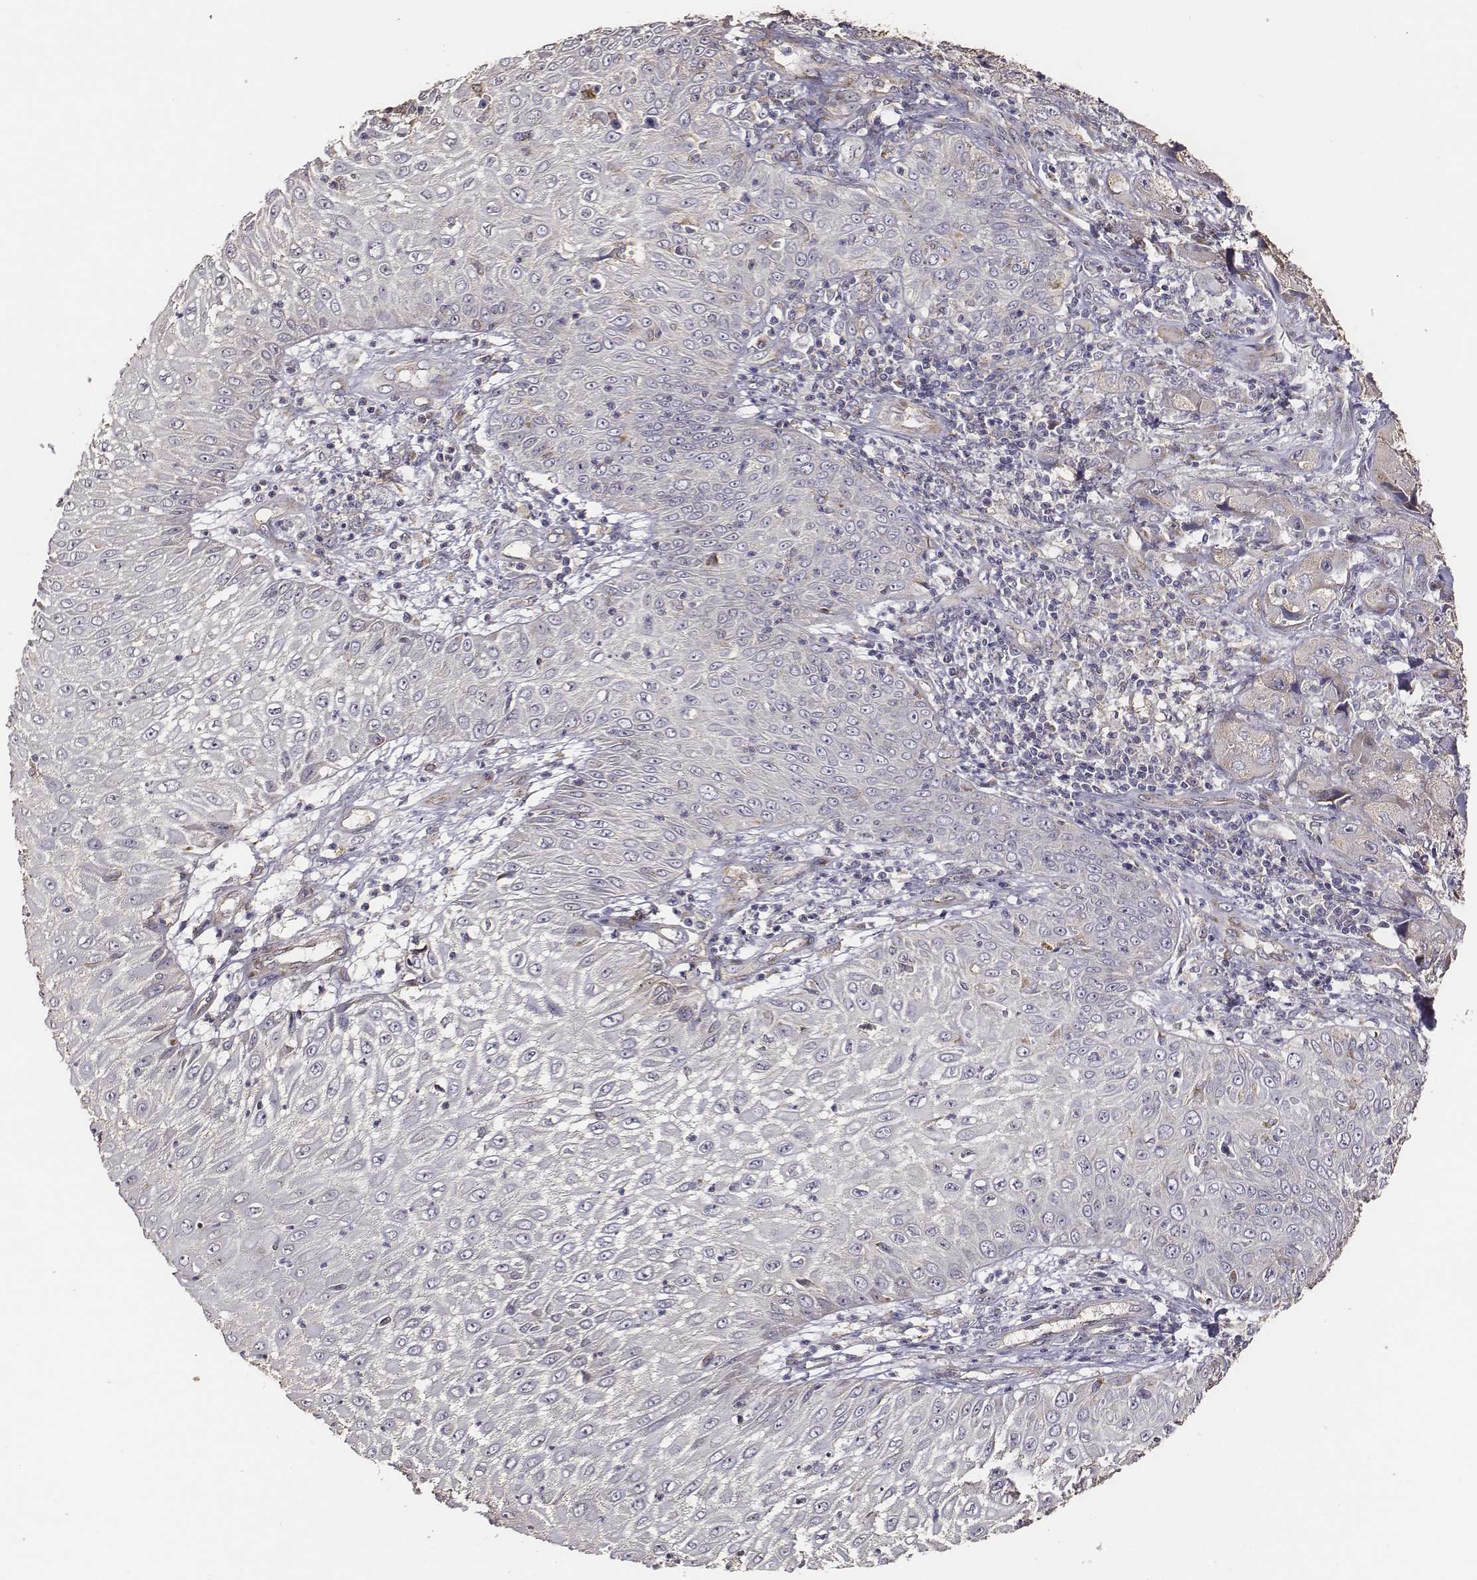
{"staining": {"intensity": "weak", "quantity": "<25%", "location": "cytoplasmic/membranous"}, "tissue": "skin cancer", "cell_type": "Tumor cells", "image_type": "cancer", "snomed": [{"axis": "morphology", "description": "Squamous cell carcinoma, NOS"}, {"axis": "topography", "description": "Skin"}, {"axis": "topography", "description": "Subcutis"}], "caption": "The IHC micrograph has no significant staining in tumor cells of skin cancer tissue.", "gene": "AP1B1", "patient": {"sex": "male", "age": 73}}